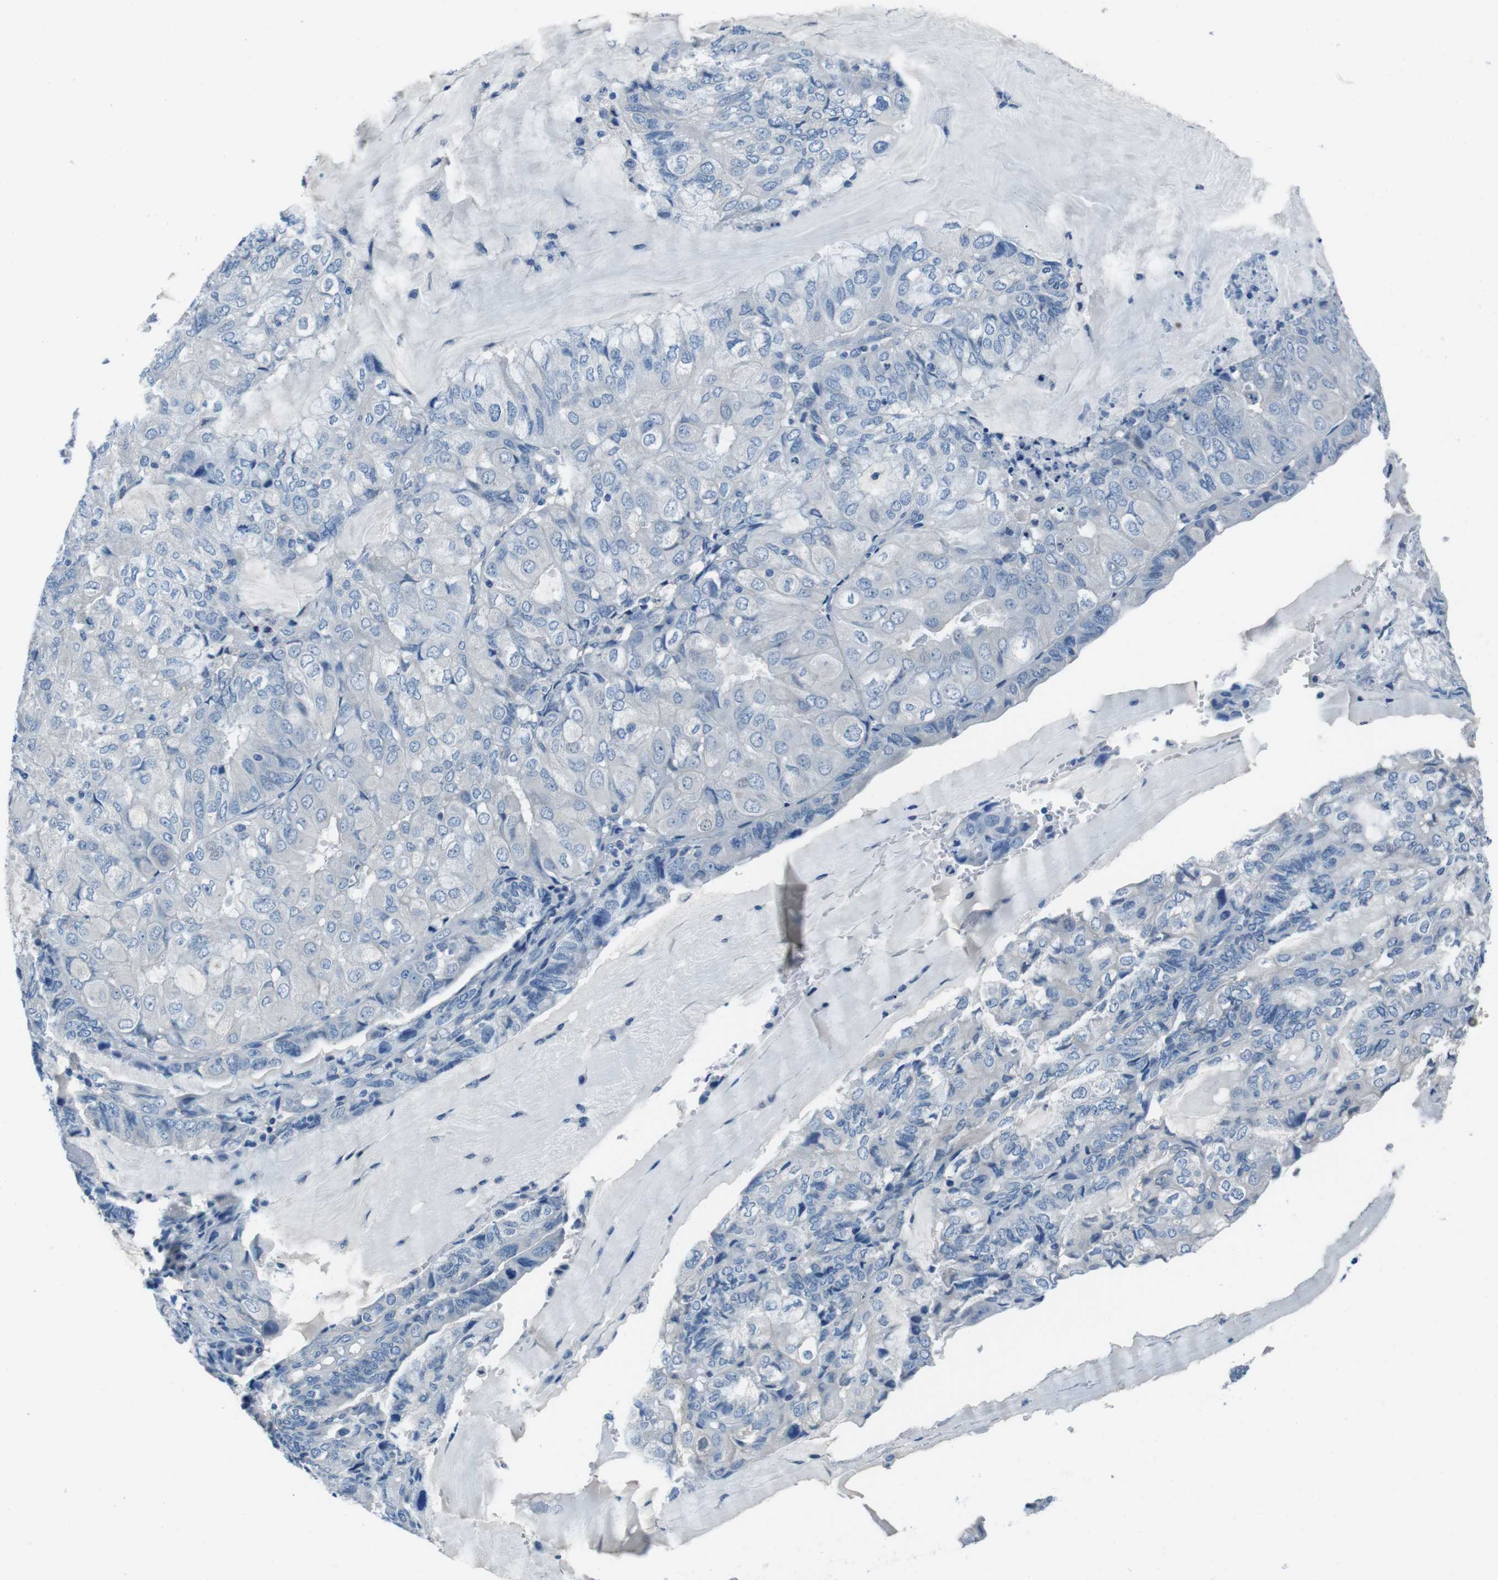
{"staining": {"intensity": "negative", "quantity": "none", "location": "none"}, "tissue": "endometrial cancer", "cell_type": "Tumor cells", "image_type": "cancer", "snomed": [{"axis": "morphology", "description": "Adenocarcinoma, NOS"}, {"axis": "topography", "description": "Endometrium"}], "caption": "There is no significant positivity in tumor cells of adenocarcinoma (endometrial). (DAB immunohistochemistry (IHC), high magnification).", "gene": "CASQ1", "patient": {"sex": "female", "age": 81}}